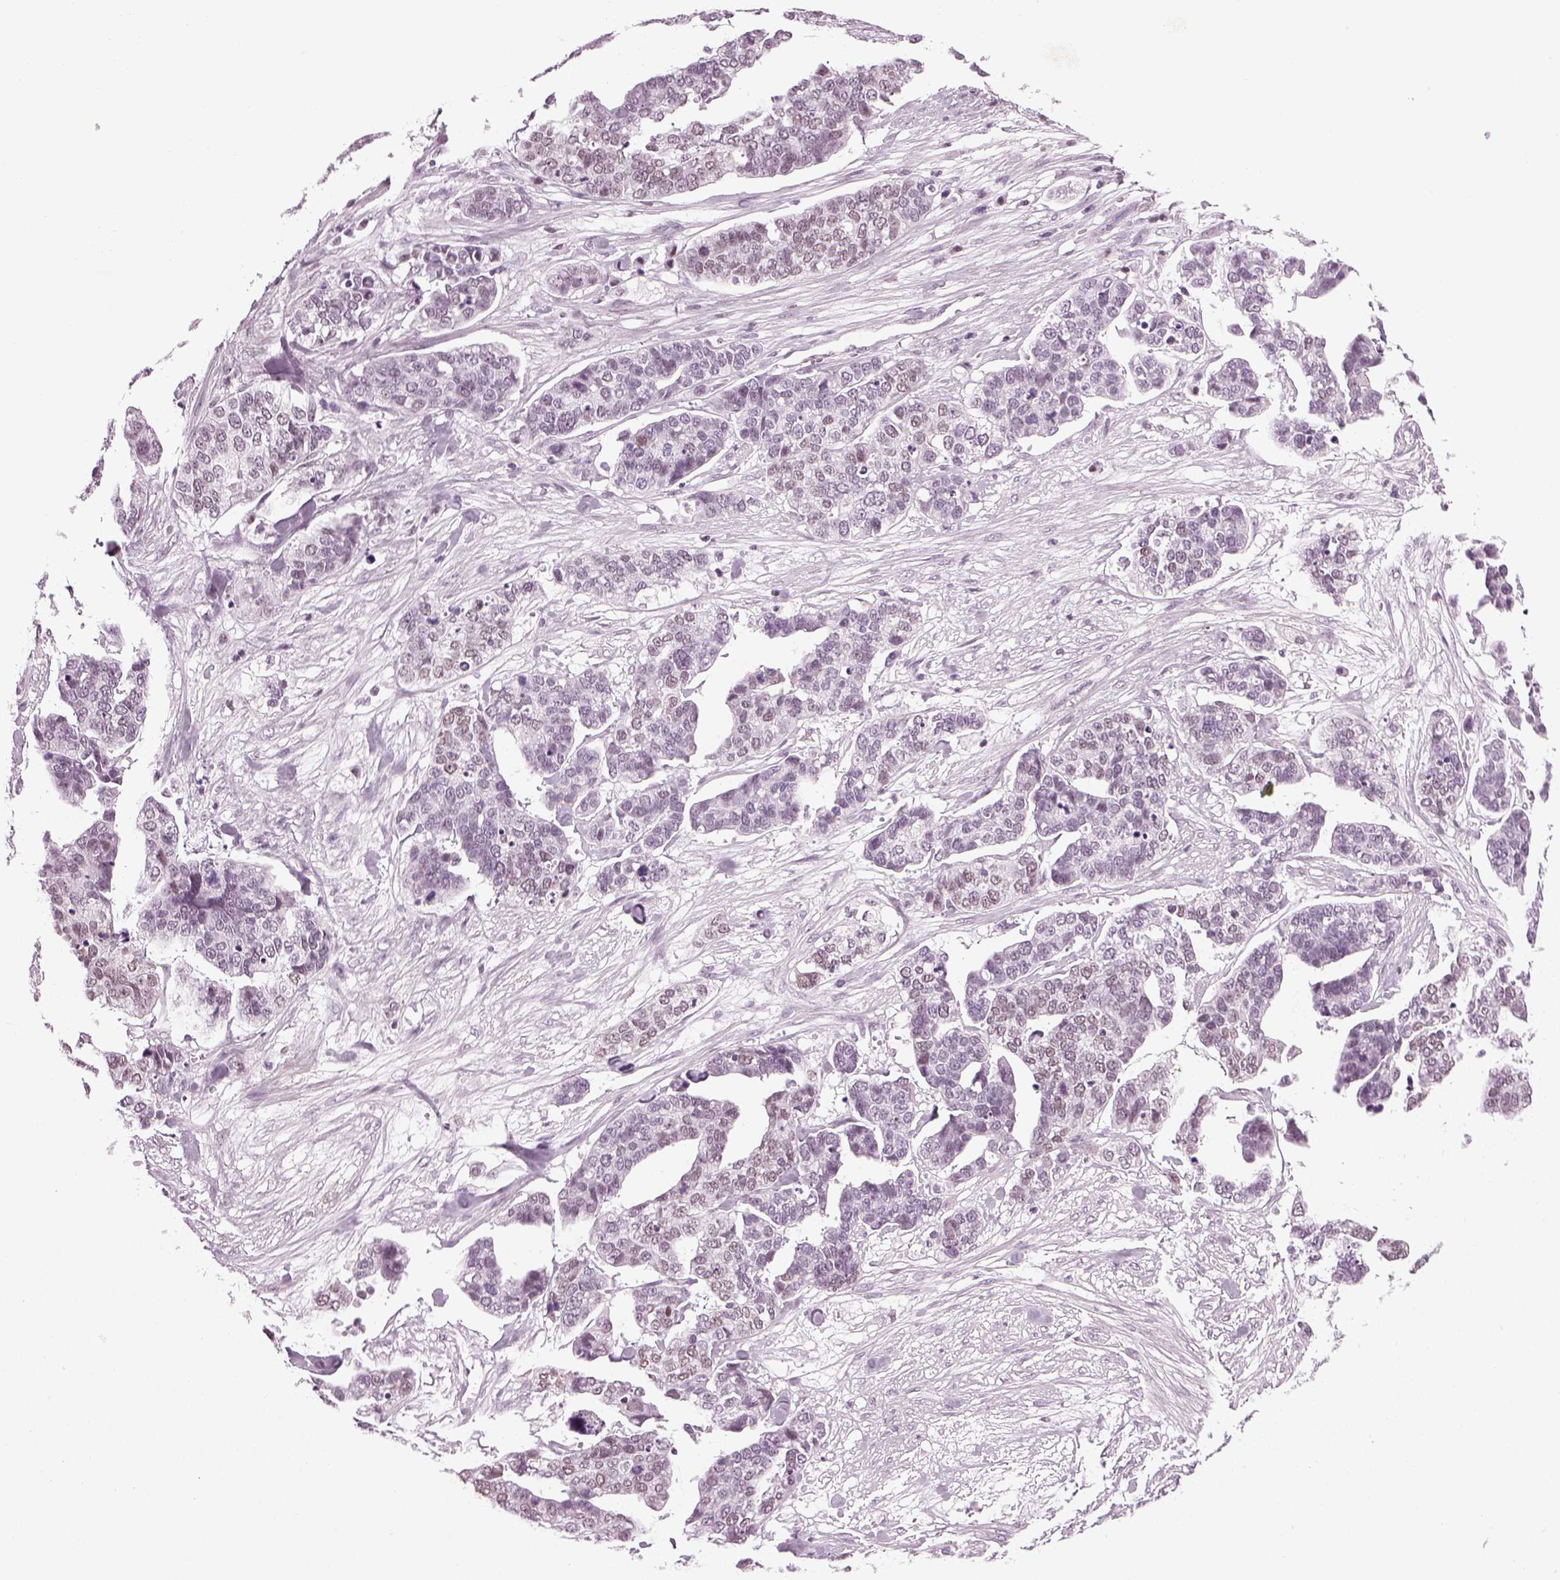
{"staining": {"intensity": "weak", "quantity": "<25%", "location": "cytoplasmic/membranous"}, "tissue": "ovarian cancer", "cell_type": "Tumor cells", "image_type": "cancer", "snomed": [{"axis": "morphology", "description": "Carcinoma, endometroid"}, {"axis": "topography", "description": "Ovary"}], "caption": "Immunohistochemical staining of ovarian cancer reveals no significant expression in tumor cells.", "gene": "KCNG2", "patient": {"sex": "female", "age": 65}}